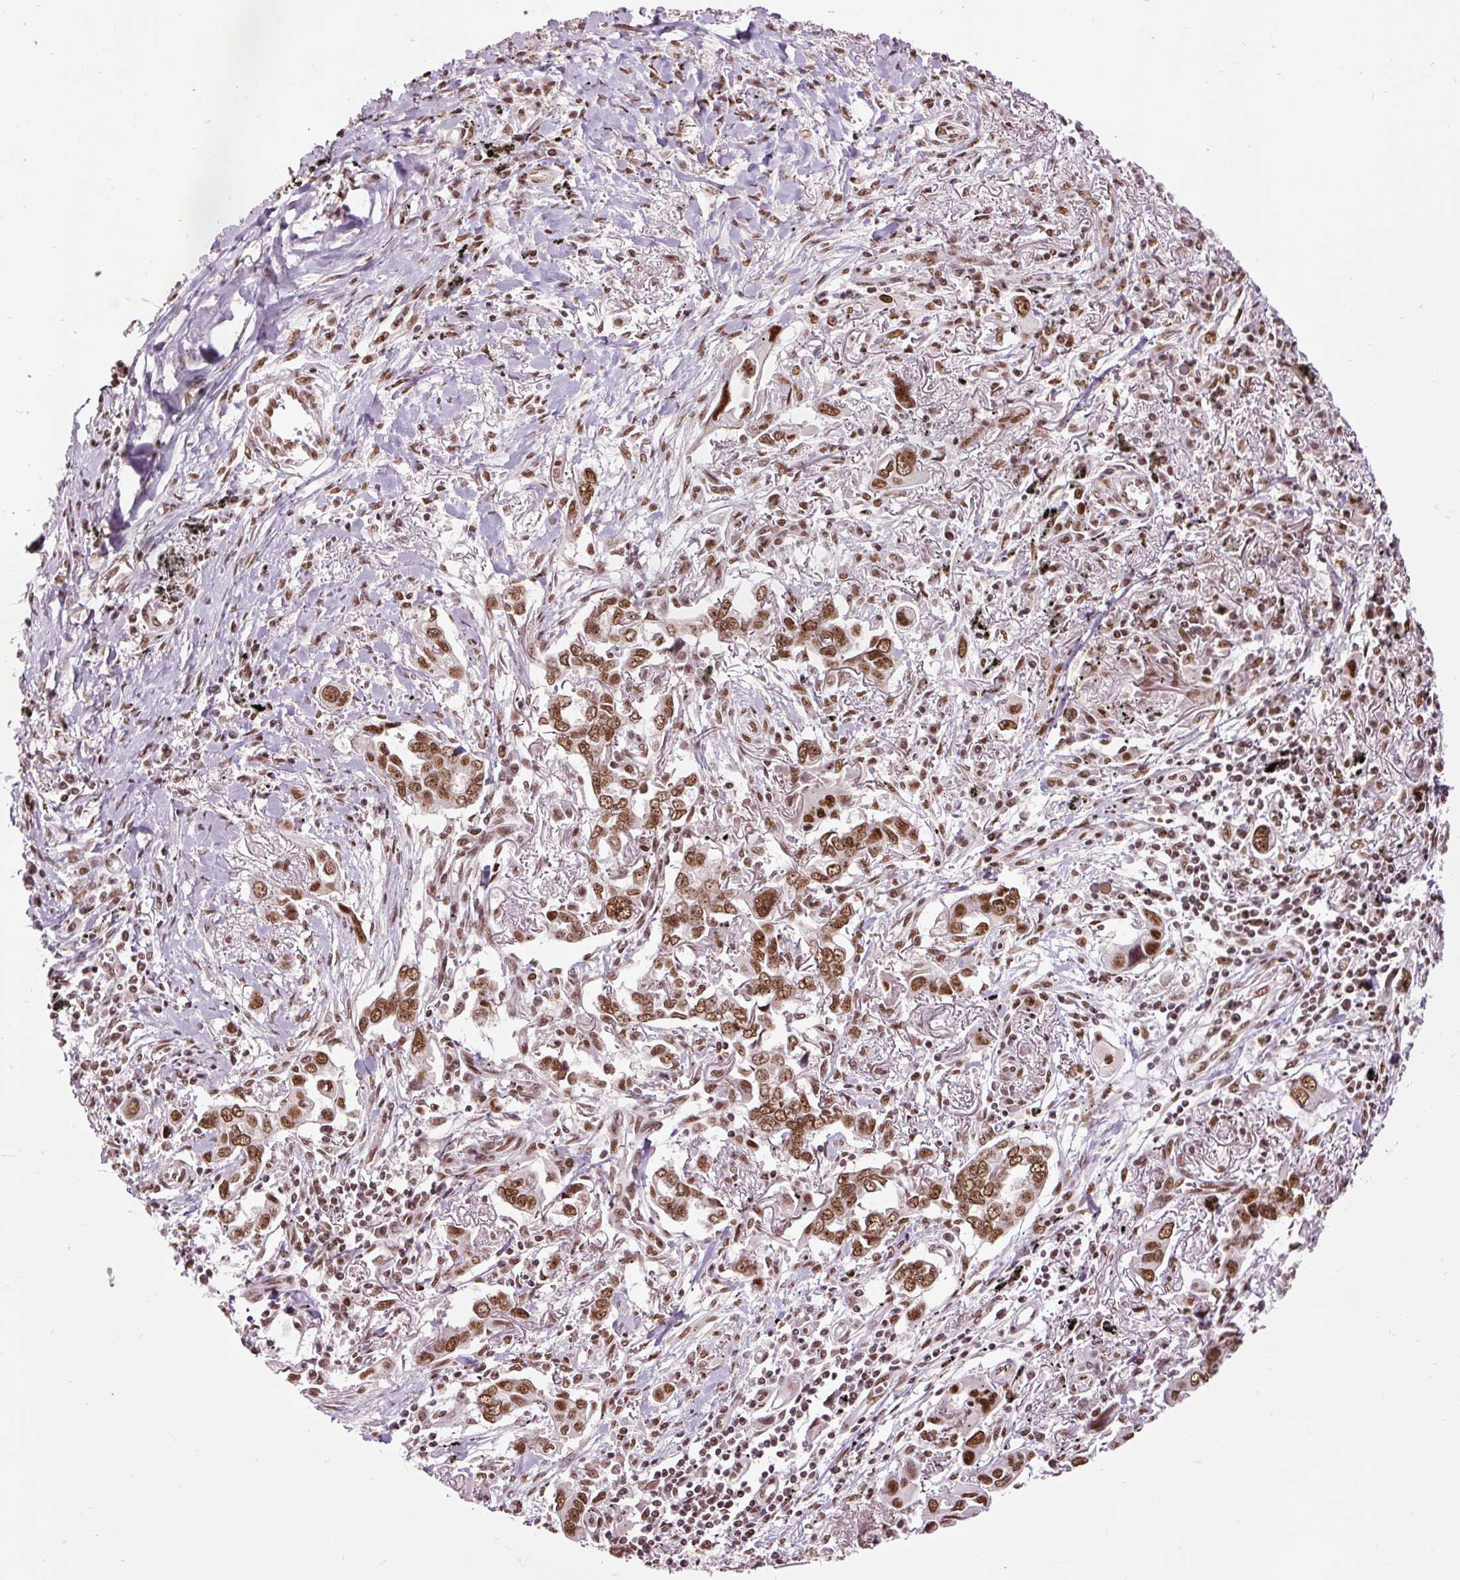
{"staining": {"intensity": "strong", "quantity": ">75%", "location": "nuclear"}, "tissue": "lung cancer", "cell_type": "Tumor cells", "image_type": "cancer", "snomed": [{"axis": "morphology", "description": "Adenocarcinoma, NOS"}, {"axis": "topography", "description": "Lung"}], "caption": "Strong nuclear protein staining is identified in approximately >75% of tumor cells in lung cancer.", "gene": "ZBTB44", "patient": {"sex": "male", "age": 76}}